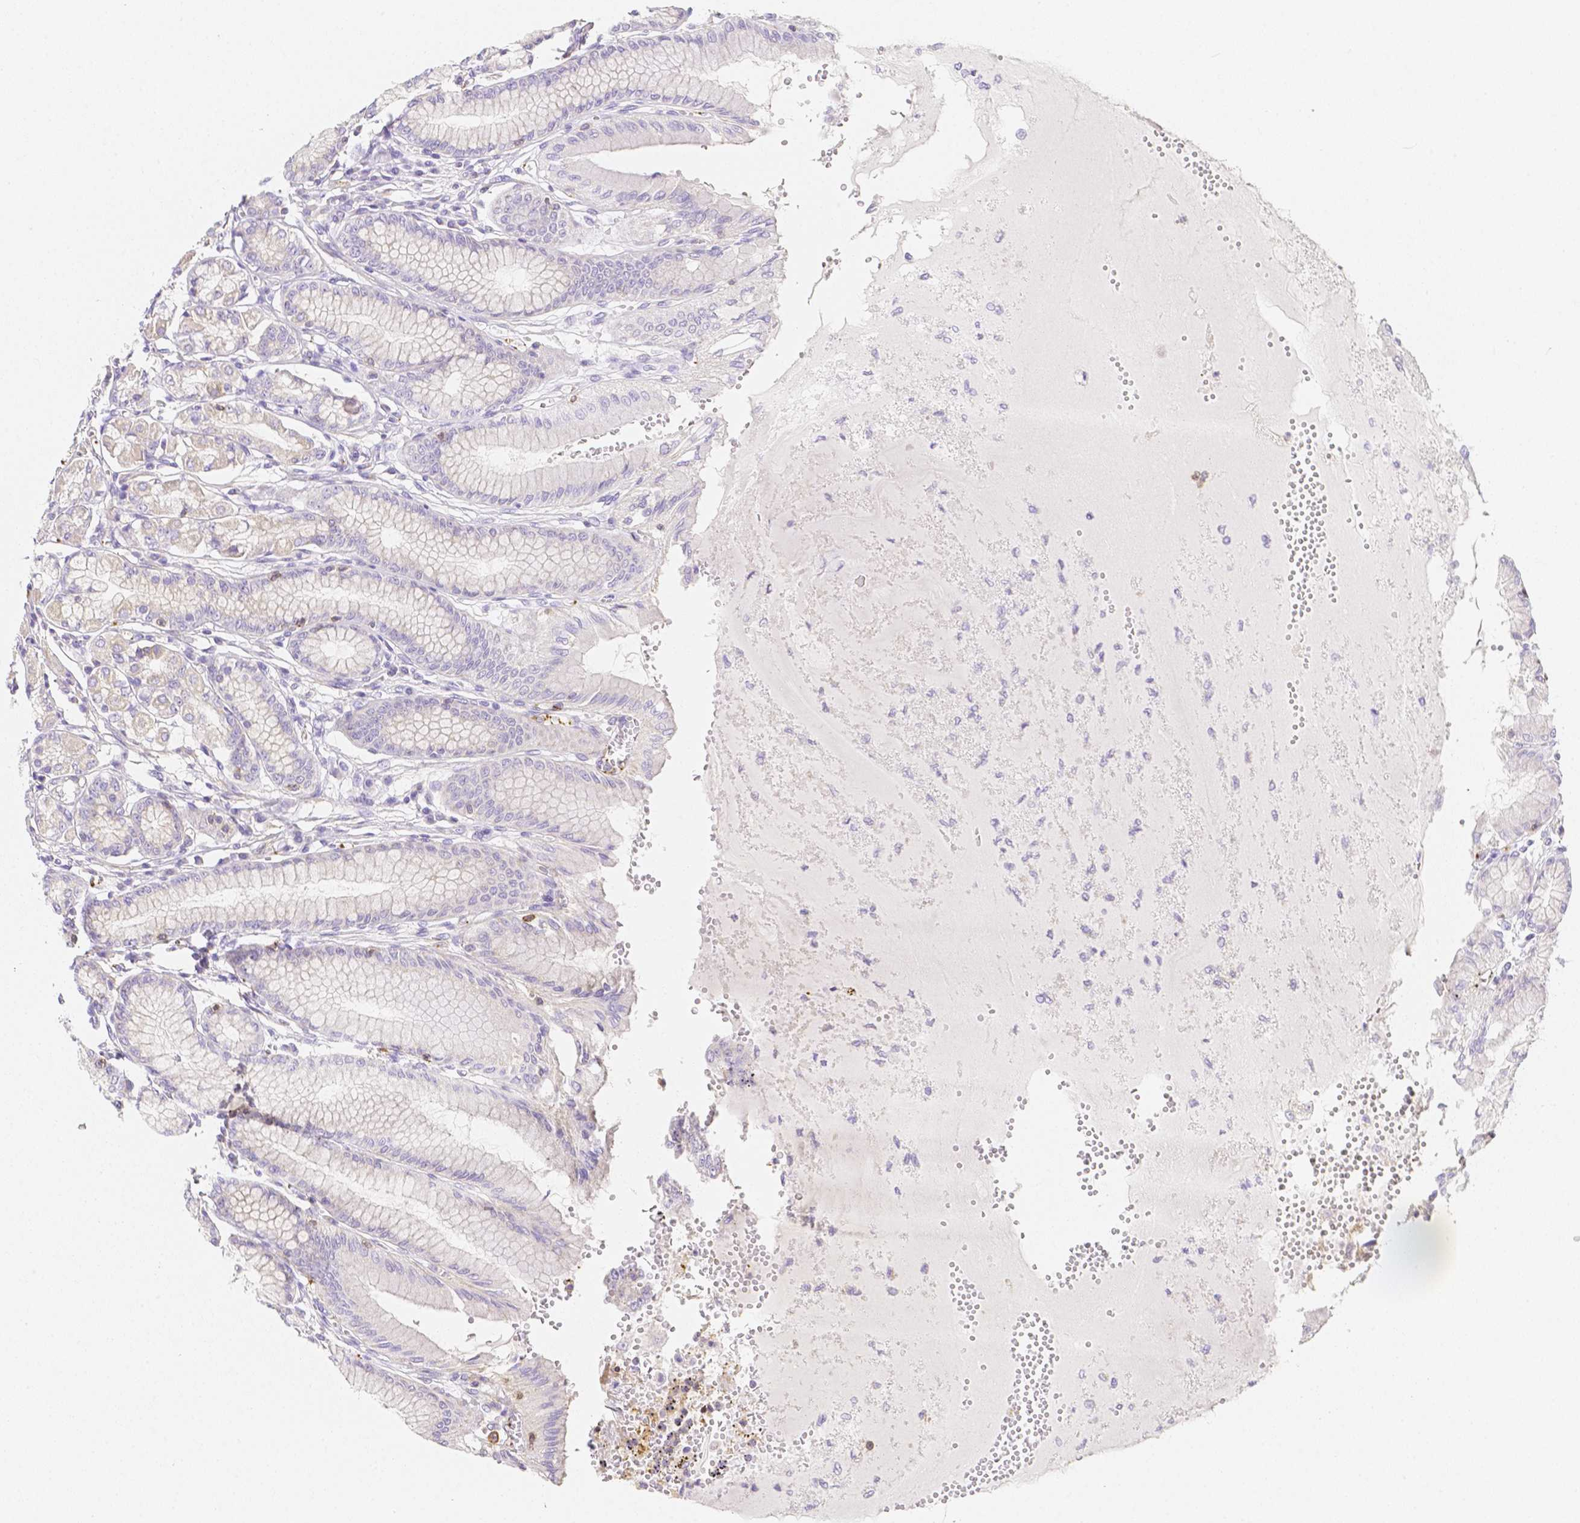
{"staining": {"intensity": "weak", "quantity": "25%-75%", "location": "cytoplasmic/membranous"}, "tissue": "stomach", "cell_type": "Glandular cells", "image_type": "normal", "snomed": [{"axis": "morphology", "description": "Normal tissue, NOS"}, {"axis": "topography", "description": "Stomach"}, {"axis": "topography", "description": "Stomach, lower"}], "caption": "Protein expression analysis of normal stomach reveals weak cytoplasmic/membranous expression in about 25%-75% of glandular cells. Immunohistochemistry (ihc) stains the protein of interest in brown and the nuclei are stained blue.", "gene": "ASAH2B", "patient": {"sex": "male", "age": 76}}